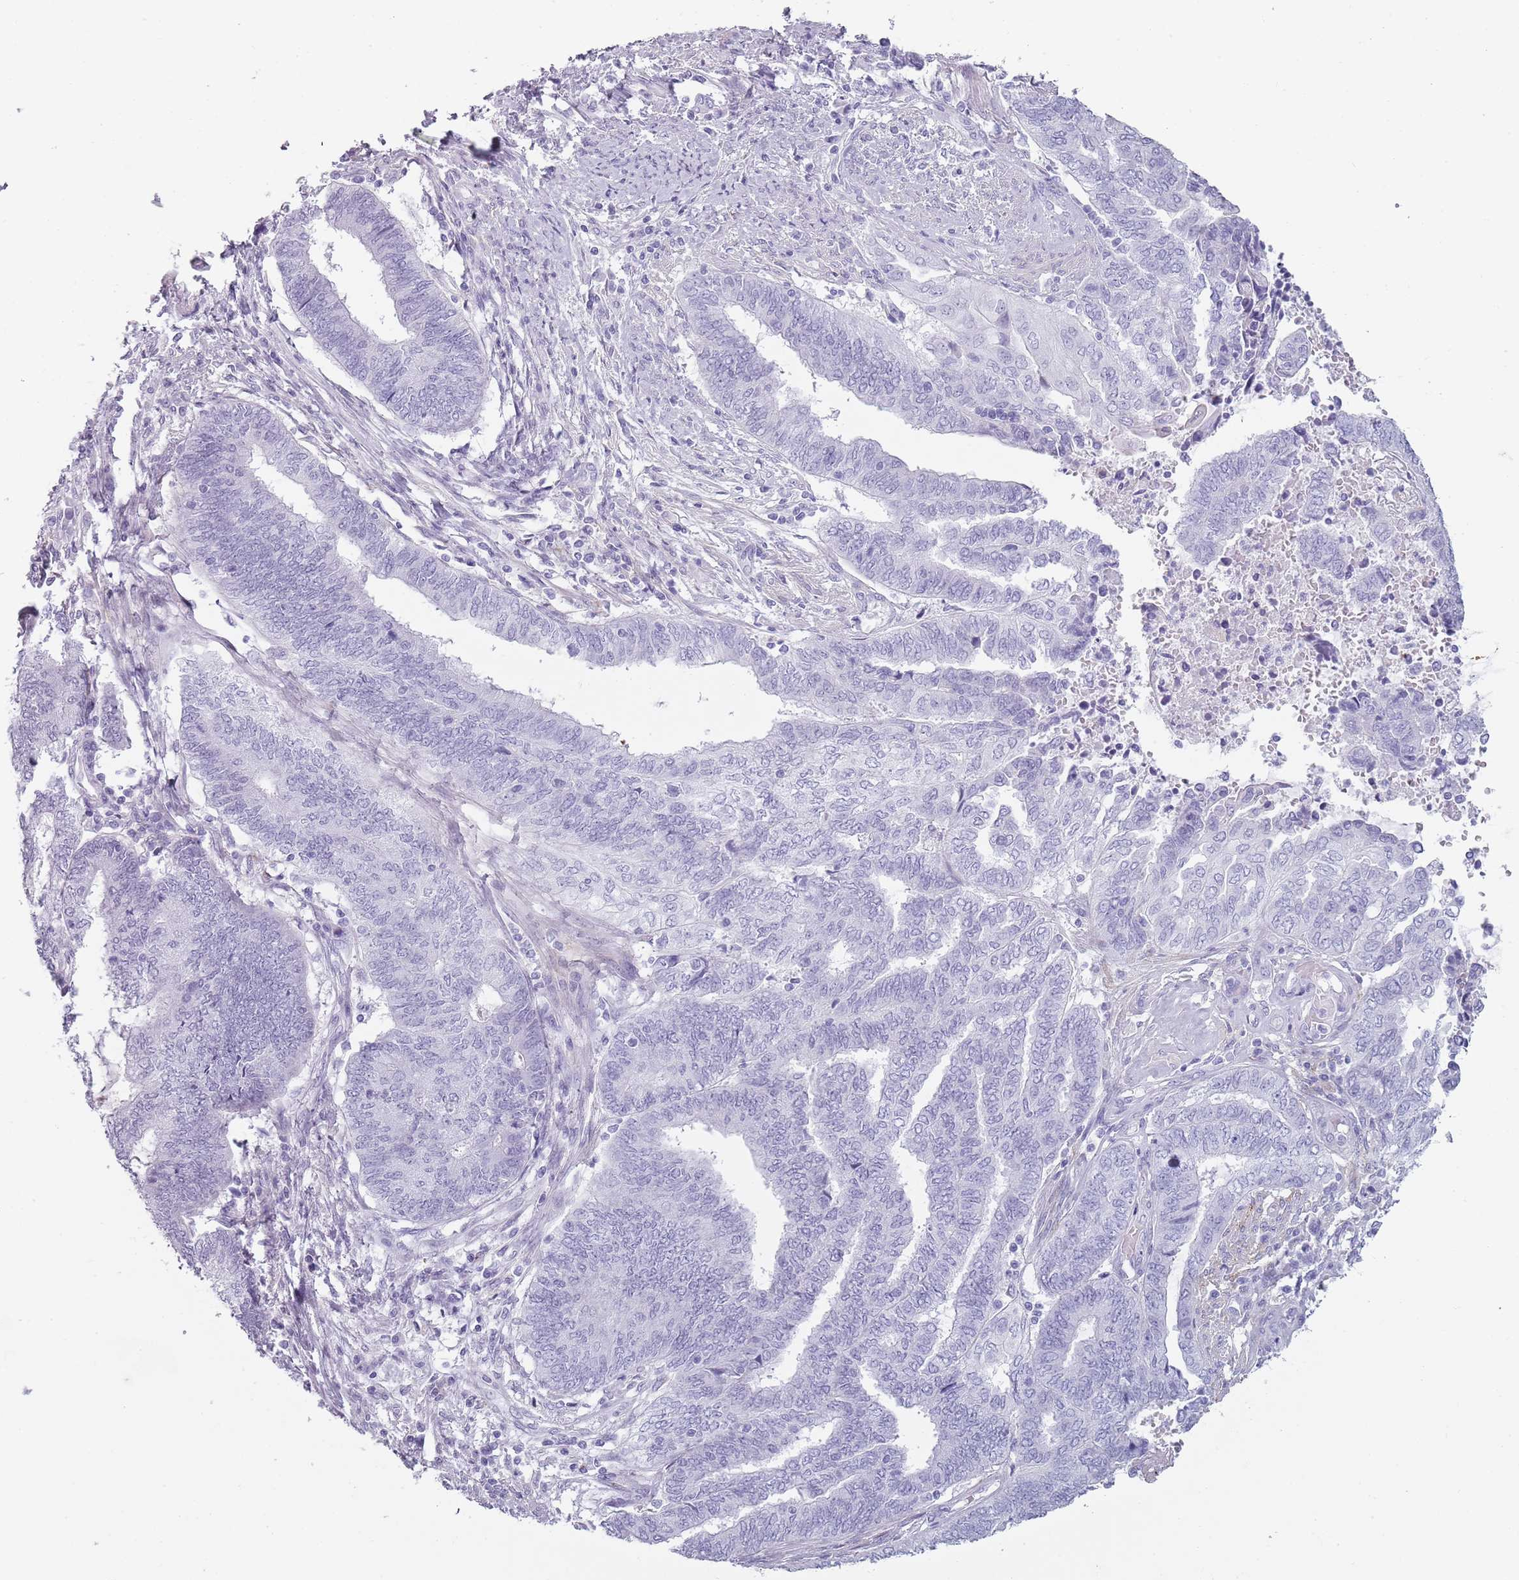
{"staining": {"intensity": "negative", "quantity": "none", "location": "none"}, "tissue": "endometrial cancer", "cell_type": "Tumor cells", "image_type": "cancer", "snomed": [{"axis": "morphology", "description": "Adenocarcinoma, NOS"}, {"axis": "topography", "description": "Uterus"}, {"axis": "topography", "description": "Endometrium"}], "caption": "DAB immunohistochemical staining of endometrial adenocarcinoma shows no significant expression in tumor cells.", "gene": "COLEC12", "patient": {"sex": "female", "age": 70}}